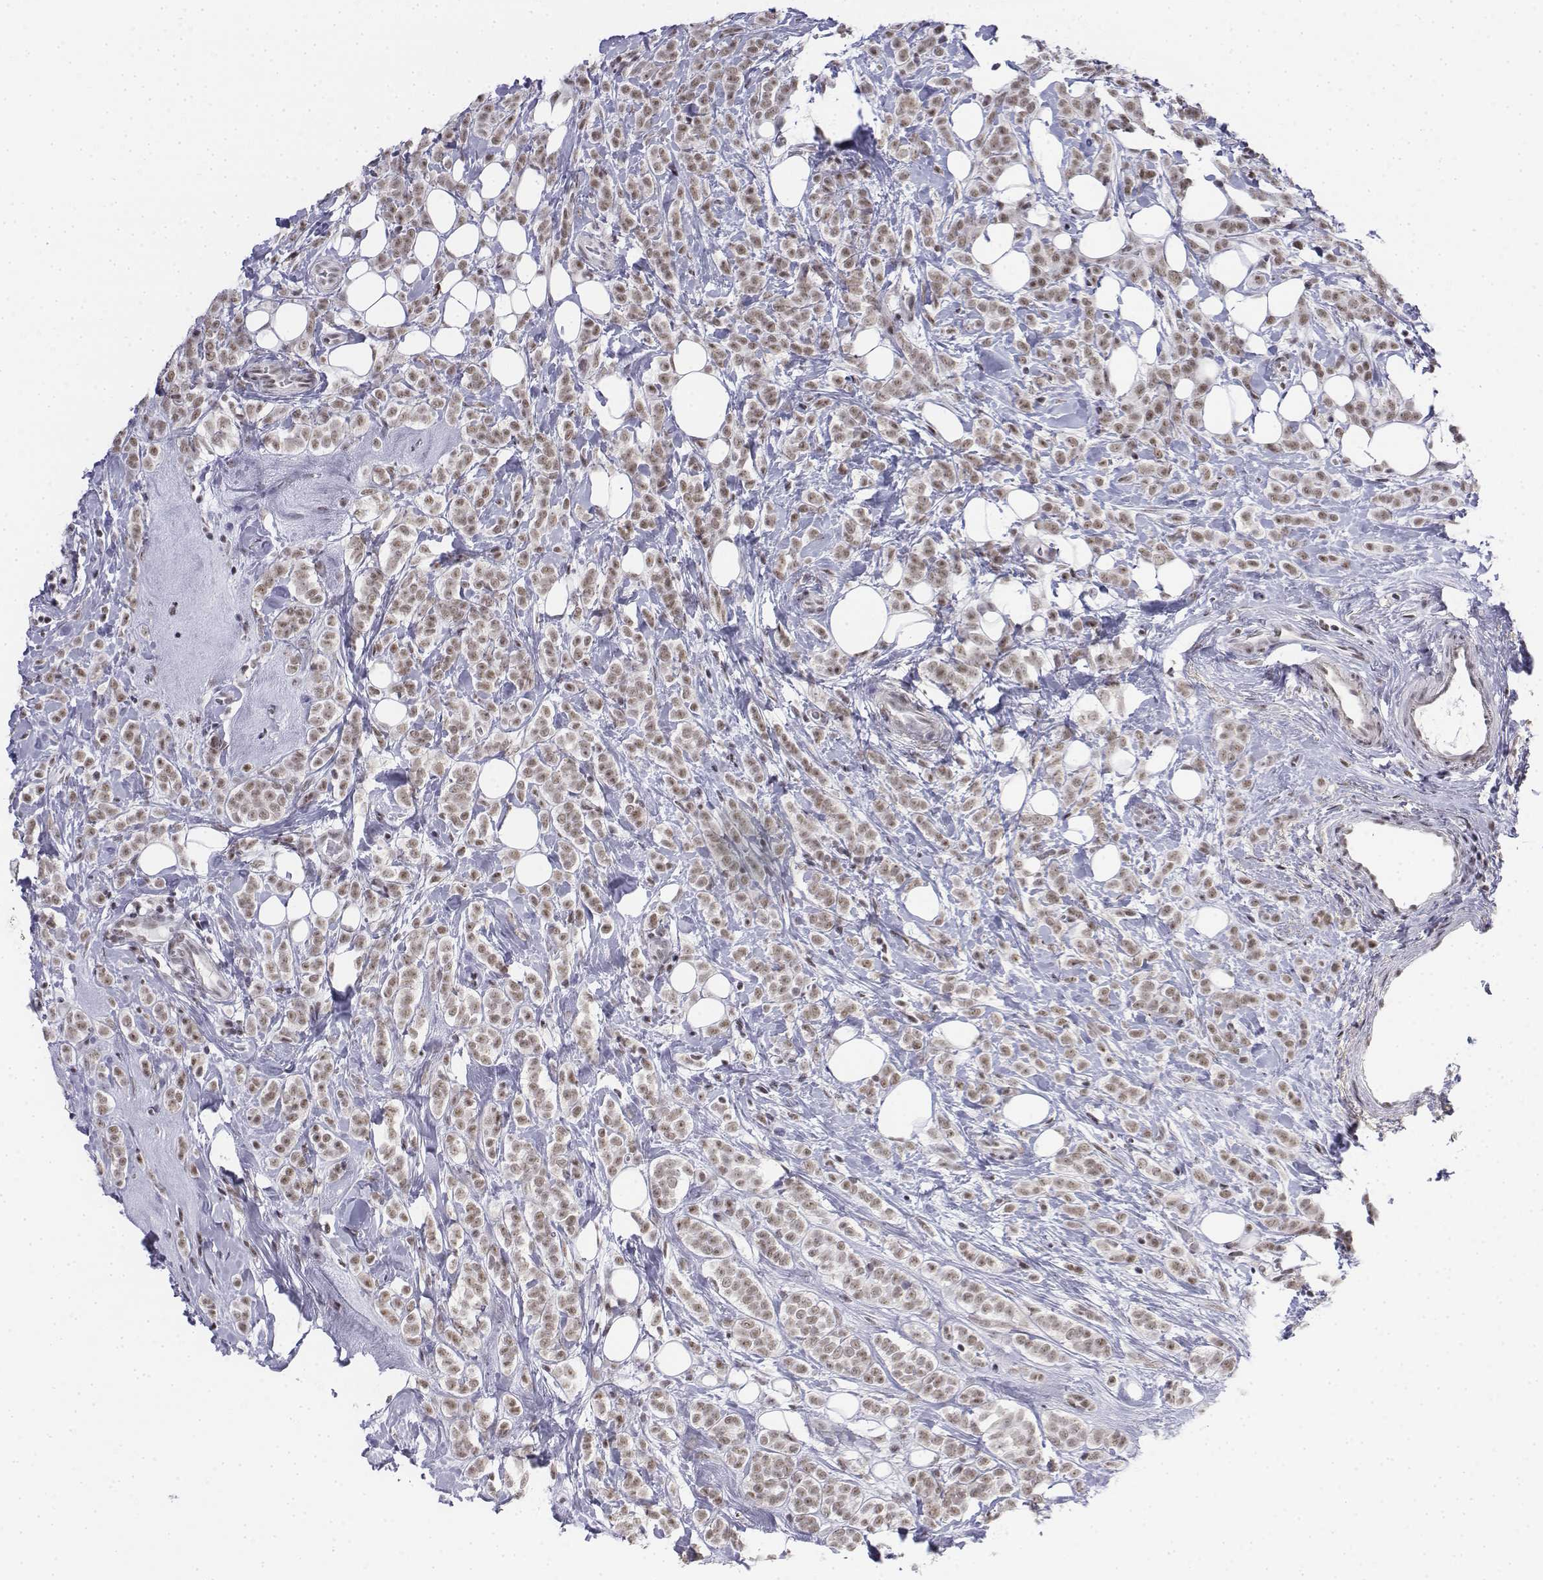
{"staining": {"intensity": "weak", "quantity": ">75%", "location": "nuclear"}, "tissue": "breast cancer", "cell_type": "Tumor cells", "image_type": "cancer", "snomed": [{"axis": "morphology", "description": "Lobular carcinoma"}, {"axis": "topography", "description": "Breast"}], "caption": "Protein expression analysis of human breast cancer reveals weak nuclear expression in approximately >75% of tumor cells.", "gene": "SETD1A", "patient": {"sex": "female", "age": 49}}